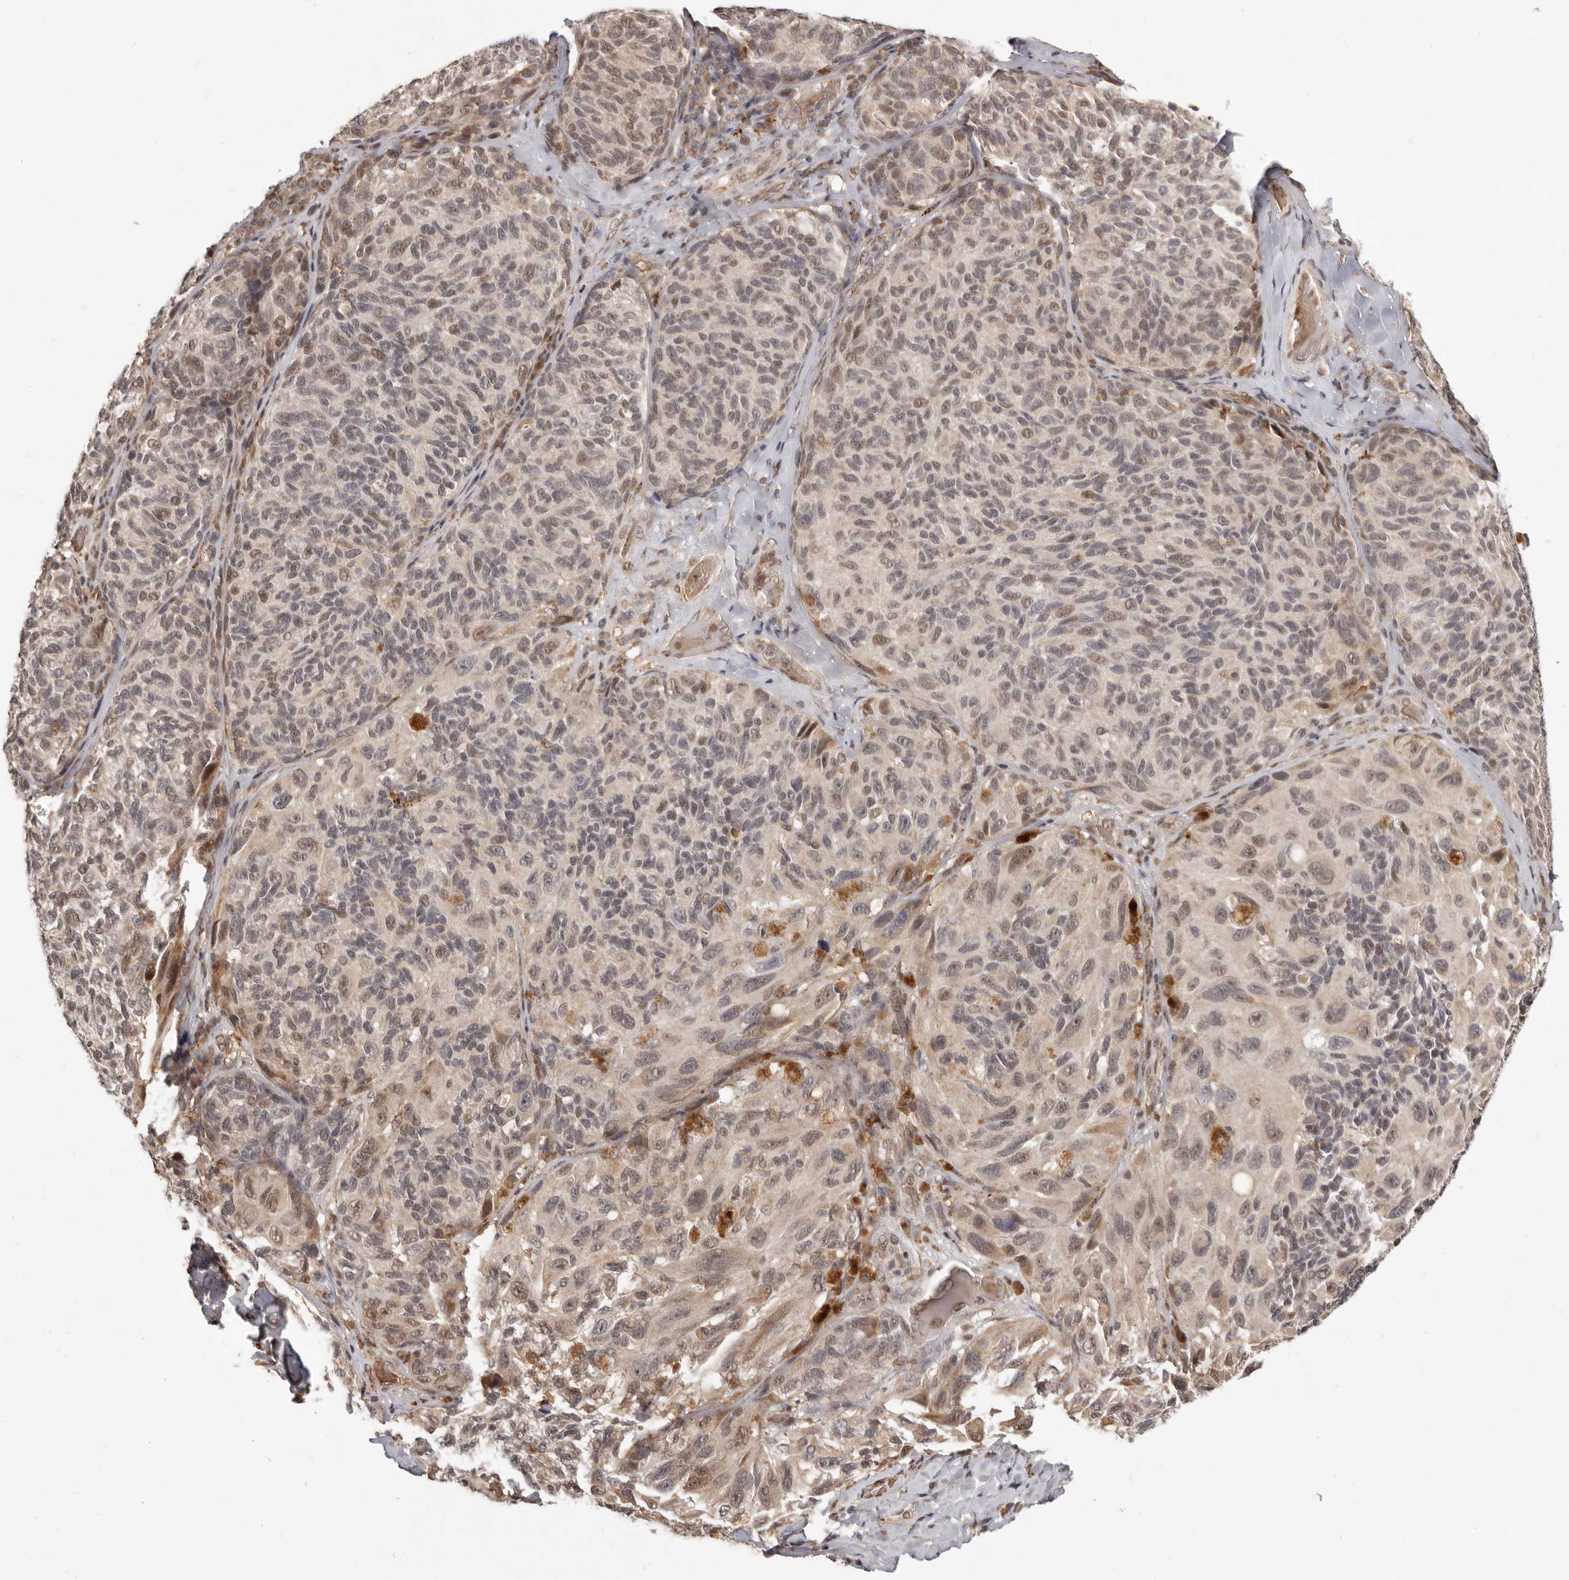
{"staining": {"intensity": "weak", "quantity": "25%-75%", "location": "cytoplasmic/membranous,nuclear"}, "tissue": "melanoma", "cell_type": "Tumor cells", "image_type": "cancer", "snomed": [{"axis": "morphology", "description": "Malignant melanoma, NOS"}, {"axis": "topography", "description": "Skin"}], "caption": "A brown stain labels weak cytoplasmic/membranous and nuclear positivity of a protein in melanoma tumor cells. (Brightfield microscopy of DAB IHC at high magnification).", "gene": "NCOA3", "patient": {"sex": "female", "age": 73}}